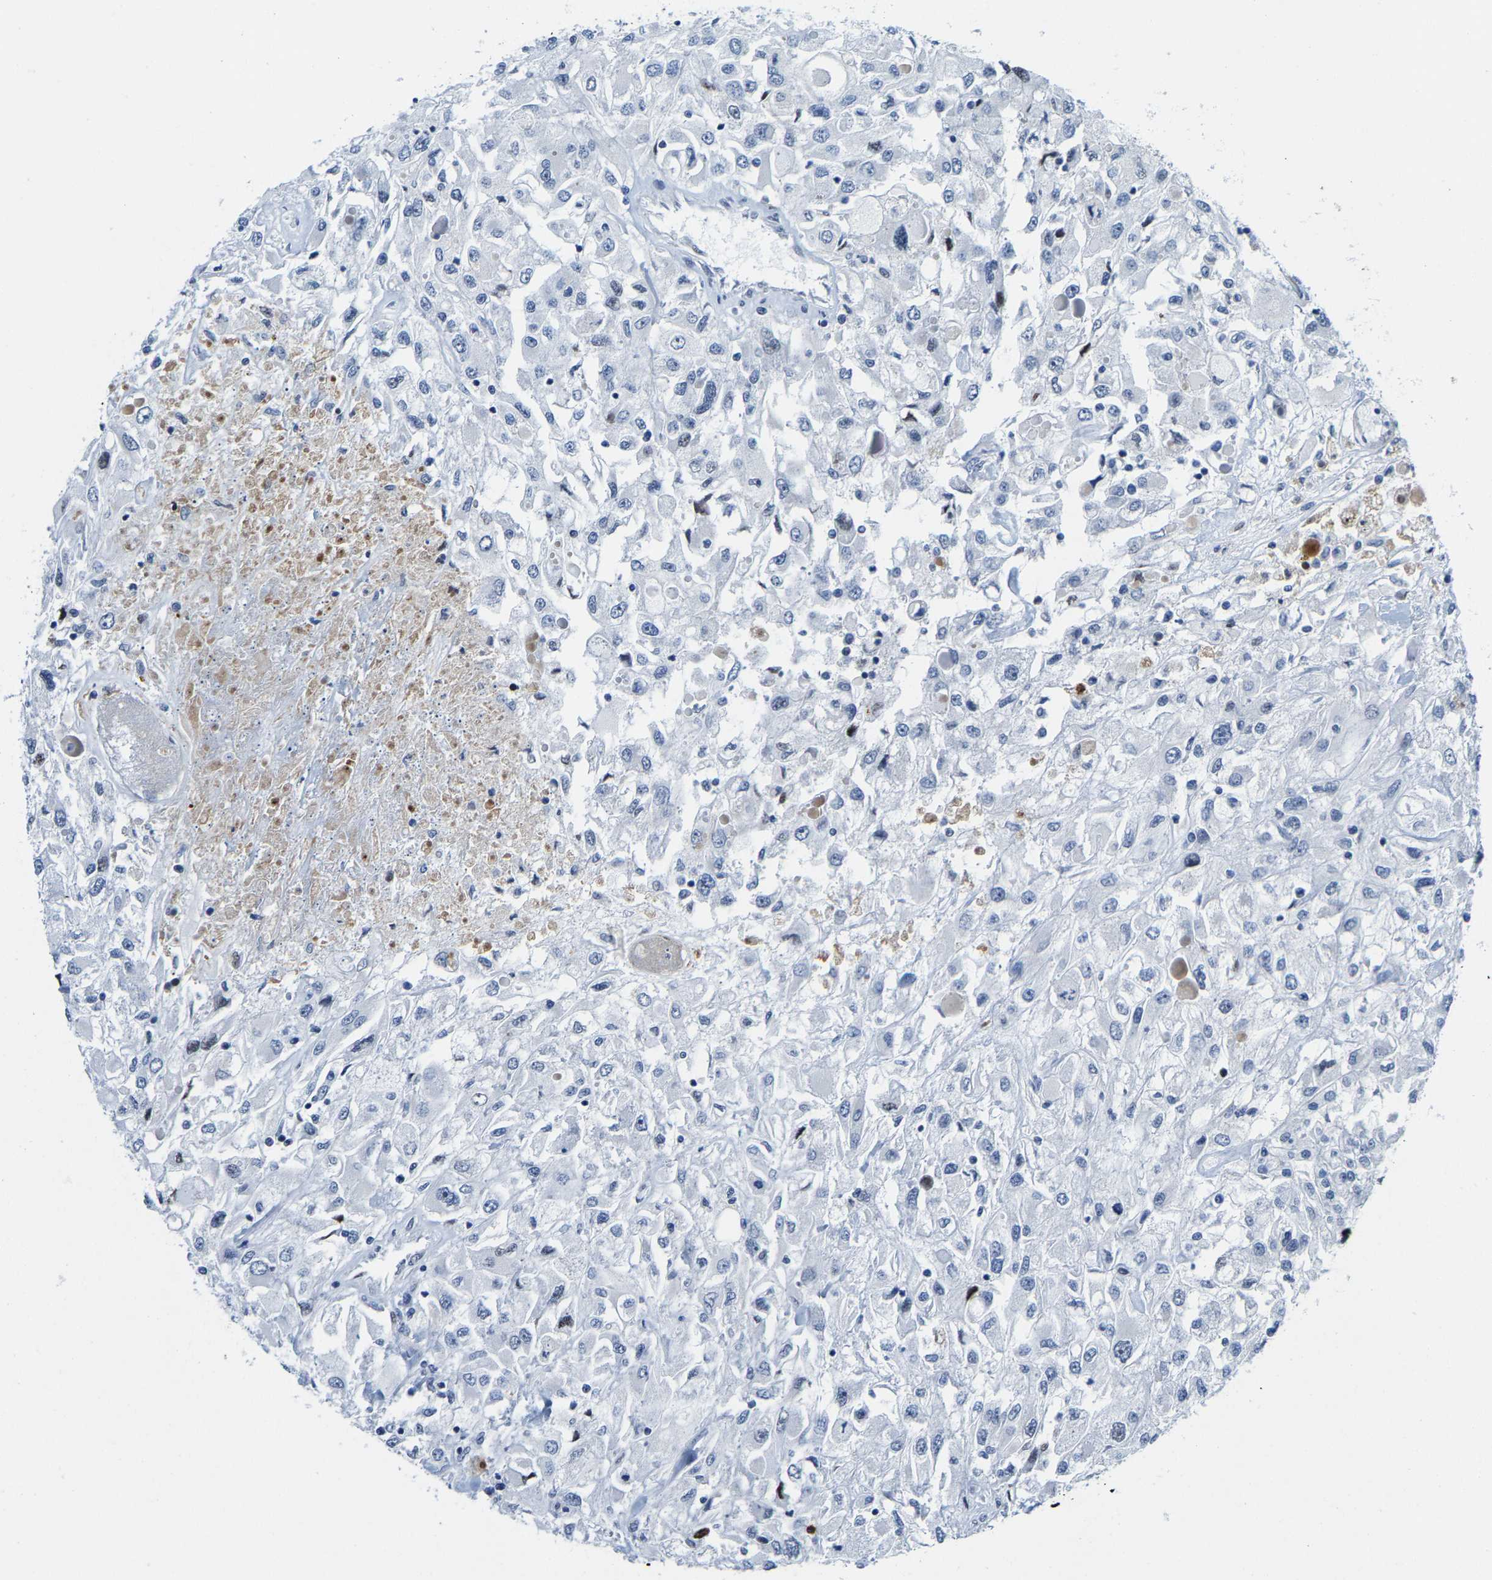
{"staining": {"intensity": "negative", "quantity": "none", "location": "none"}, "tissue": "renal cancer", "cell_type": "Tumor cells", "image_type": "cancer", "snomed": [{"axis": "morphology", "description": "Adenocarcinoma, NOS"}, {"axis": "topography", "description": "Kidney"}], "caption": "IHC micrograph of neoplastic tissue: renal cancer (adenocarcinoma) stained with DAB (3,3'-diaminobenzidine) reveals no significant protein staining in tumor cells. (Brightfield microscopy of DAB immunohistochemistry (IHC) at high magnification).", "gene": "SETD1B", "patient": {"sex": "female", "age": 52}}